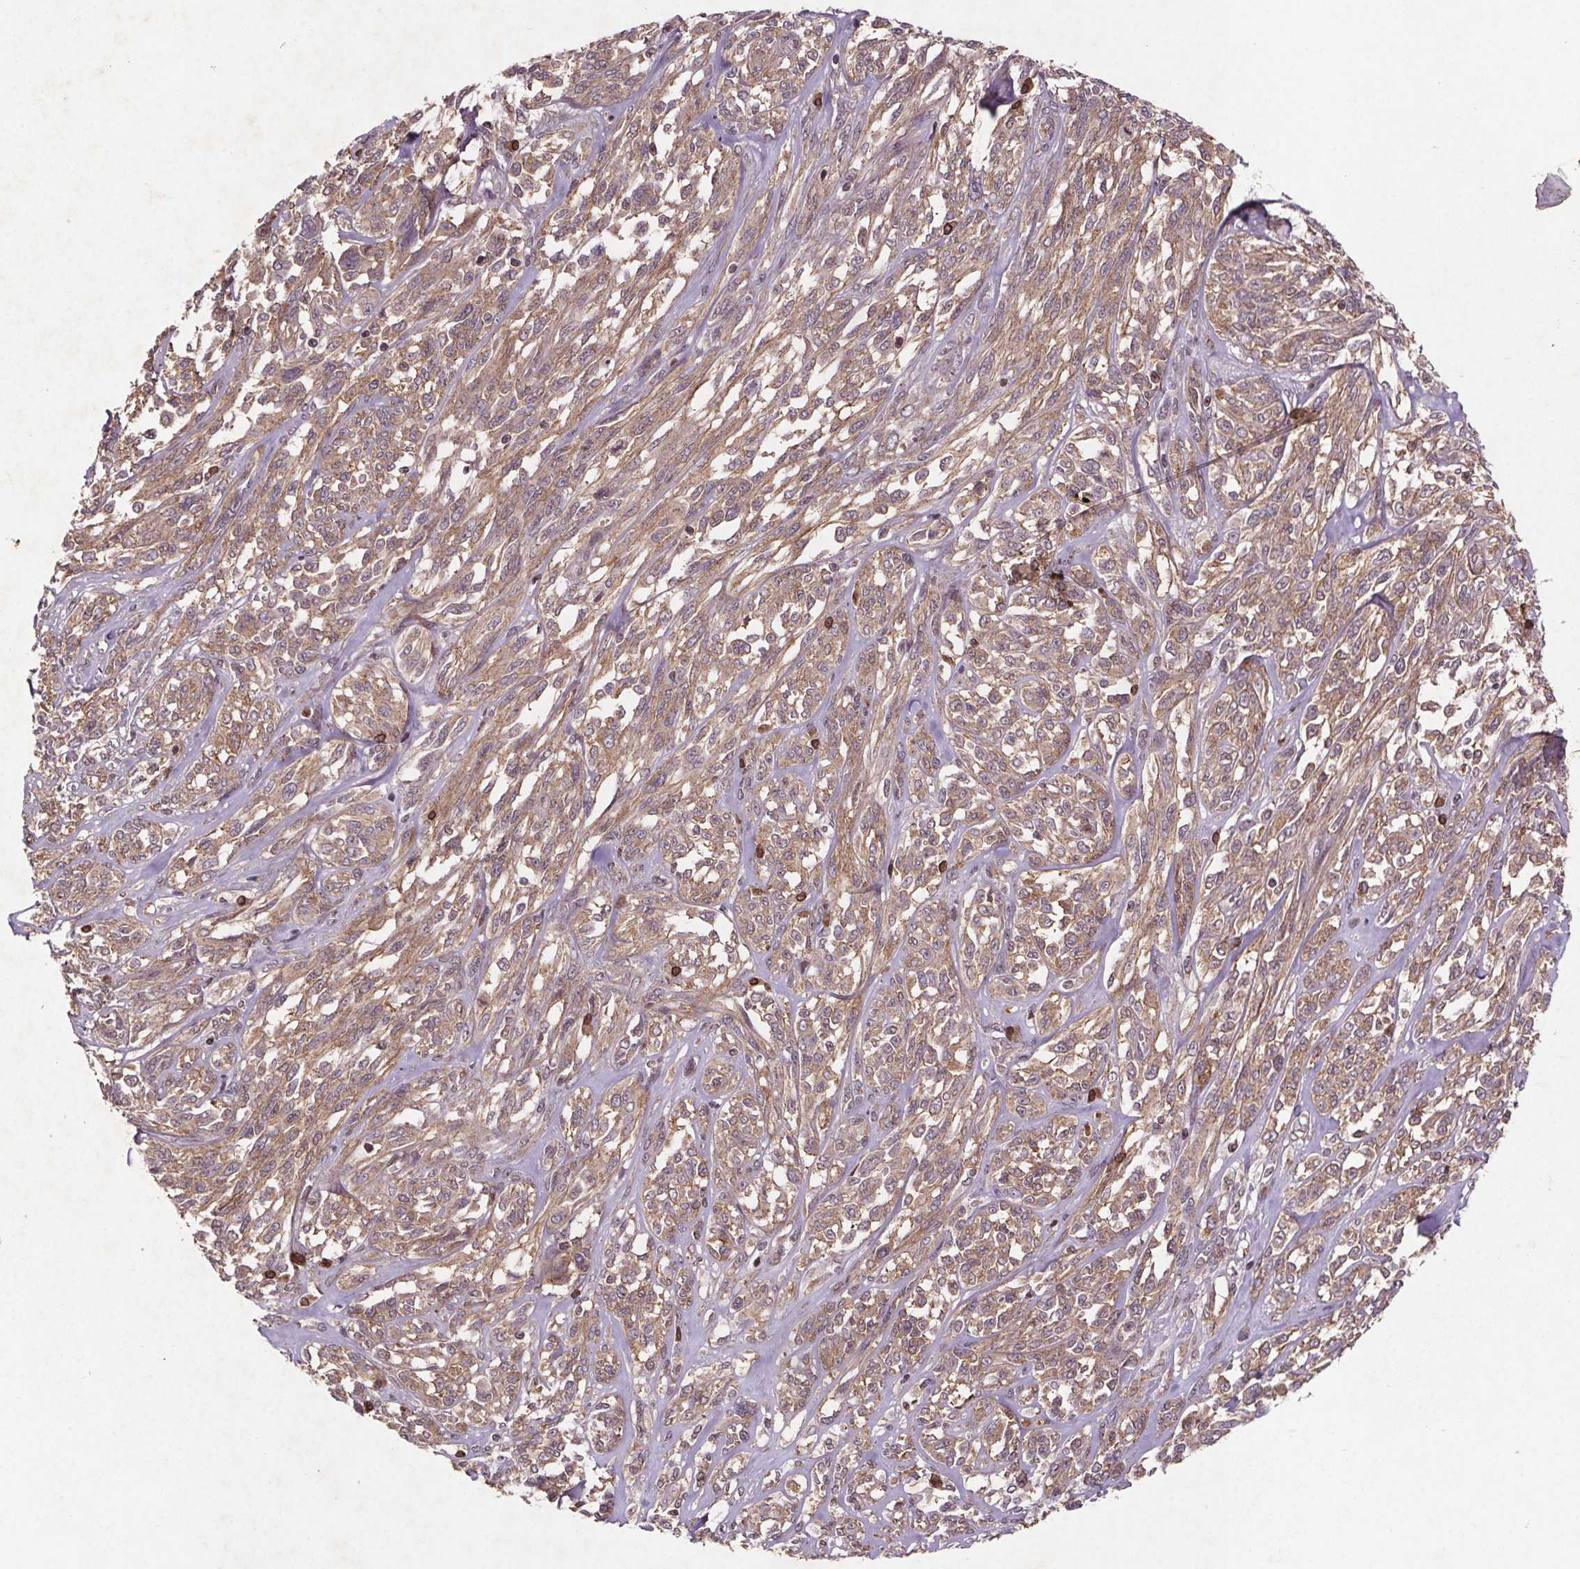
{"staining": {"intensity": "weak", "quantity": ">75%", "location": "cytoplasmic/membranous"}, "tissue": "melanoma", "cell_type": "Tumor cells", "image_type": "cancer", "snomed": [{"axis": "morphology", "description": "Malignant melanoma, NOS"}, {"axis": "topography", "description": "Skin"}], "caption": "This image demonstrates immunohistochemistry staining of human melanoma, with low weak cytoplasmic/membranous expression in approximately >75% of tumor cells.", "gene": "STRN3", "patient": {"sex": "female", "age": 91}}